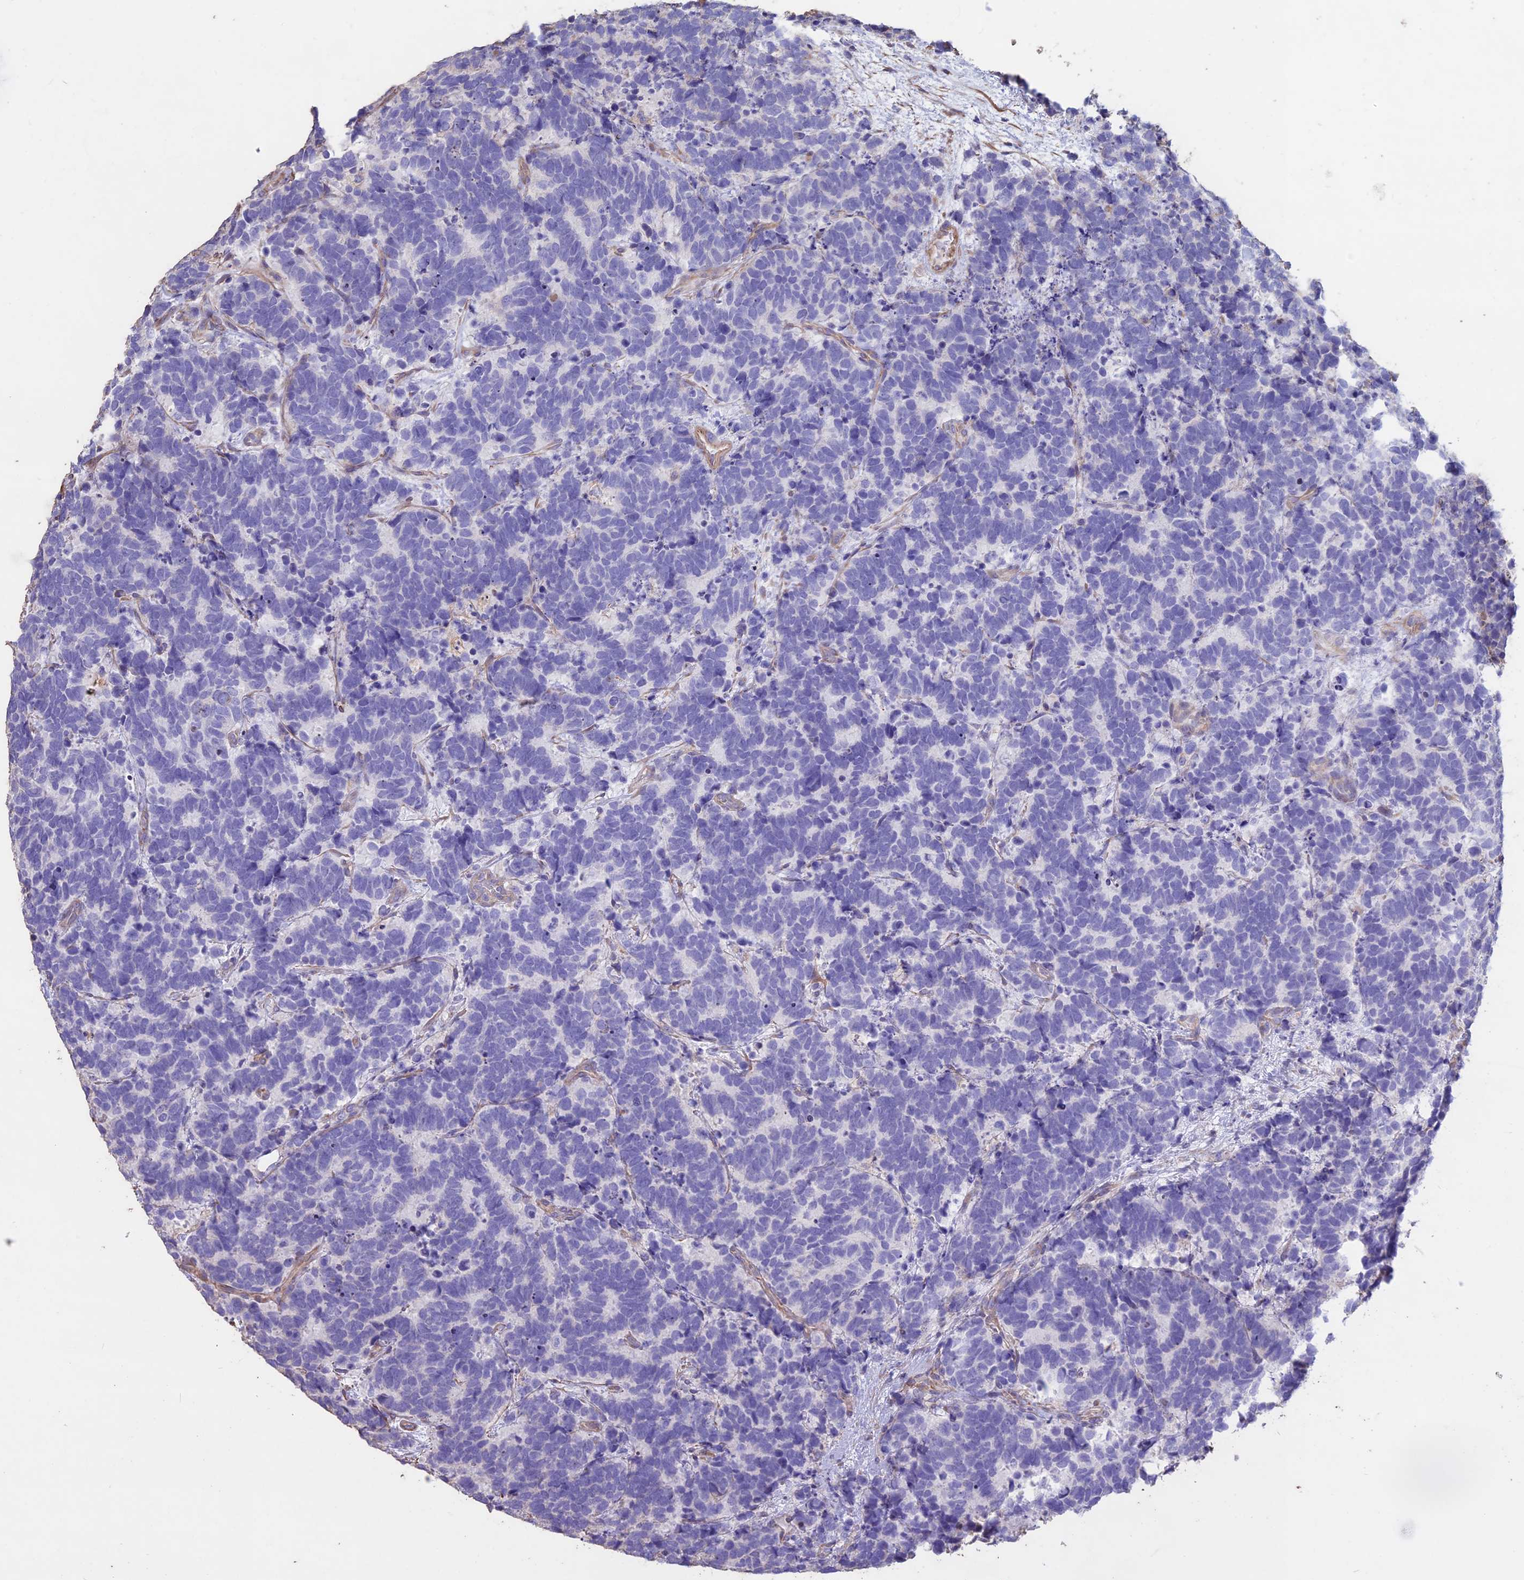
{"staining": {"intensity": "negative", "quantity": "none", "location": "none"}, "tissue": "carcinoid", "cell_type": "Tumor cells", "image_type": "cancer", "snomed": [{"axis": "morphology", "description": "Carcinoma, NOS"}, {"axis": "morphology", "description": "Carcinoid, malignant, NOS"}, {"axis": "topography", "description": "Urinary bladder"}], "caption": "Carcinoid stained for a protein using IHC exhibits no expression tumor cells.", "gene": "CCDC148", "patient": {"sex": "male", "age": 57}}